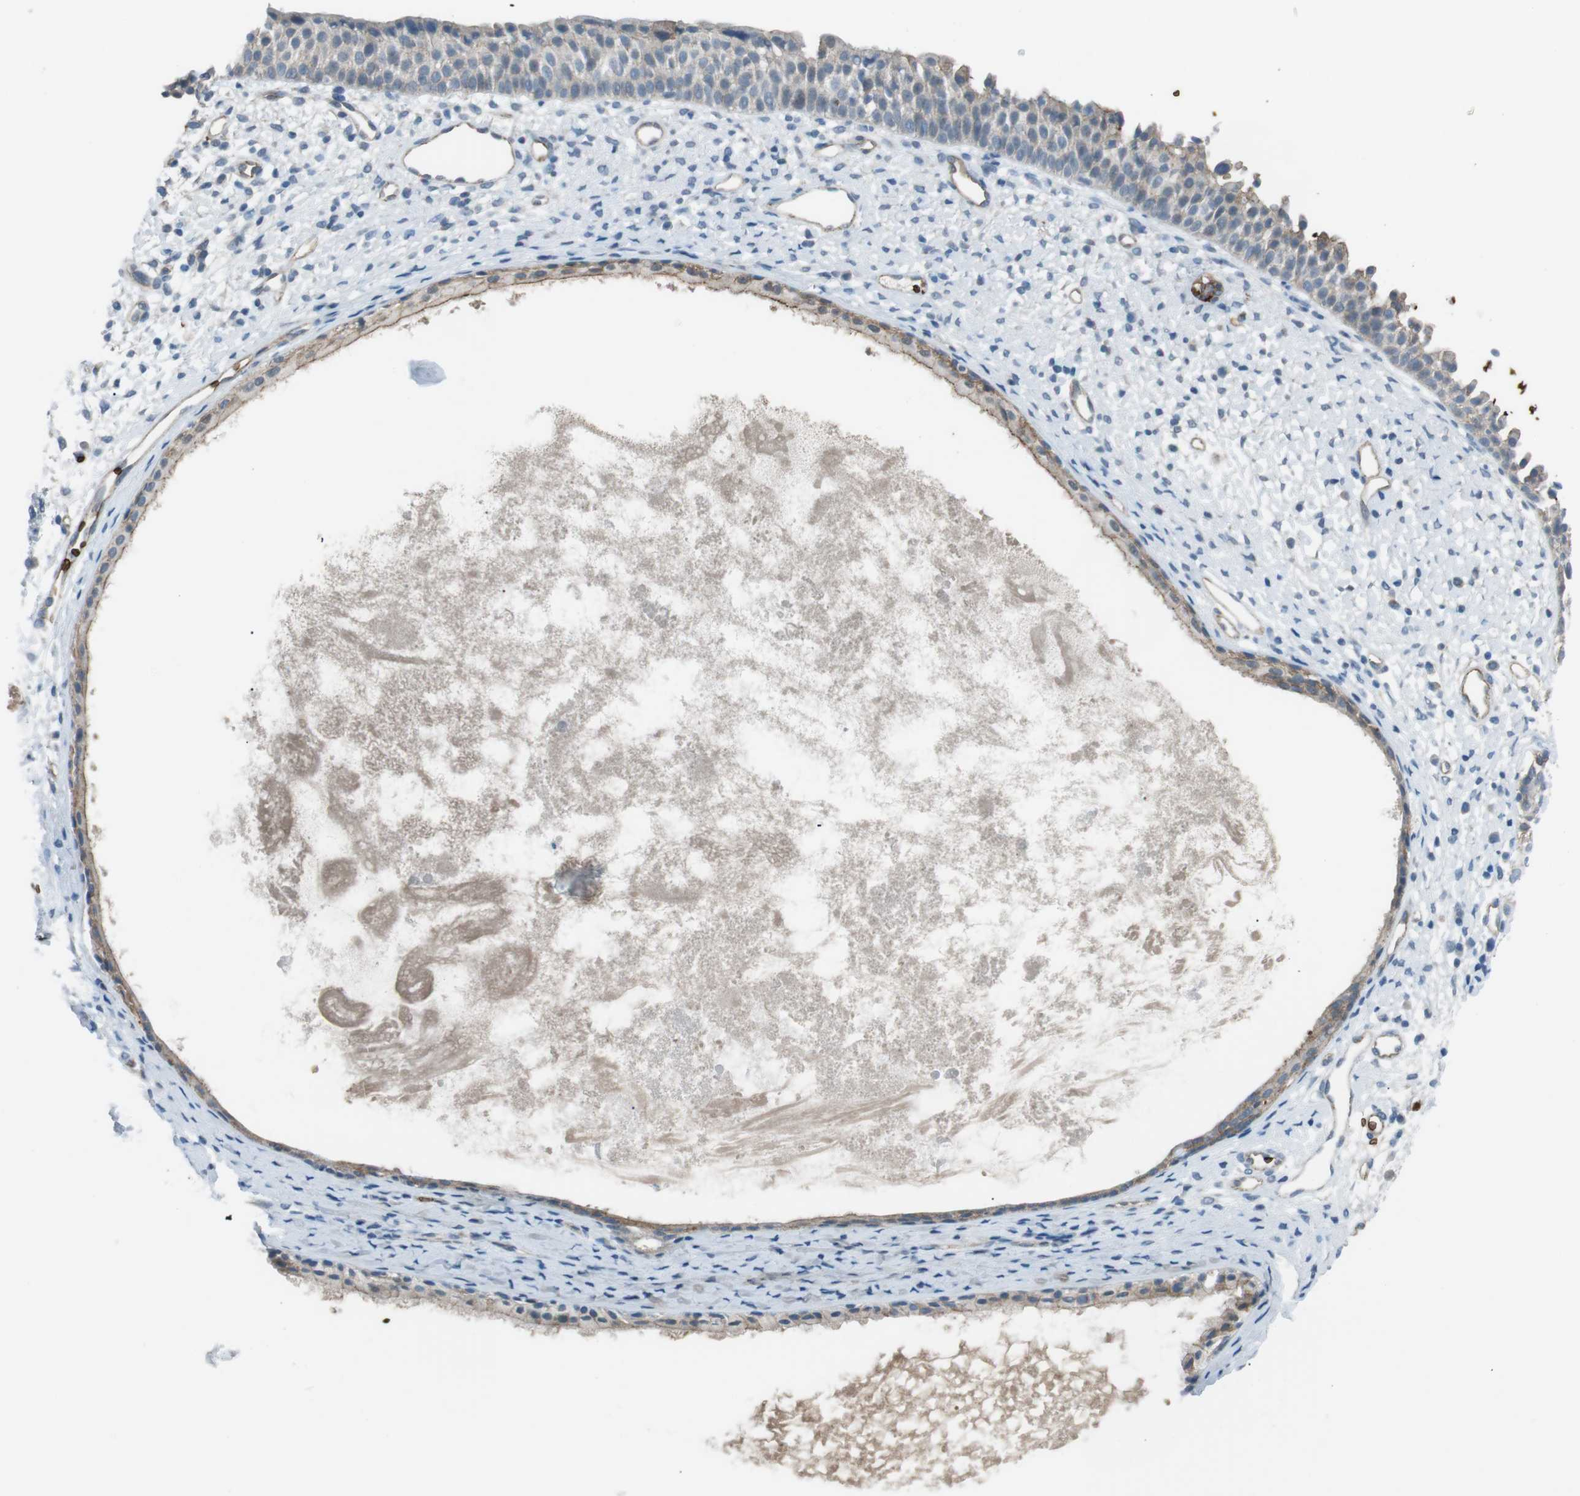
{"staining": {"intensity": "weak", "quantity": "25%-75%", "location": "cytoplasmic/membranous"}, "tissue": "nasopharynx", "cell_type": "Respiratory epithelial cells", "image_type": "normal", "snomed": [{"axis": "morphology", "description": "Normal tissue, NOS"}, {"axis": "topography", "description": "Nasopharynx"}], "caption": "Immunohistochemical staining of normal nasopharynx shows weak cytoplasmic/membranous protein expression in approximately 25%-75% of respiratory epithelial cells.", "gene": "SPTA1", "patient": {"sex": "male", "age": 22}}